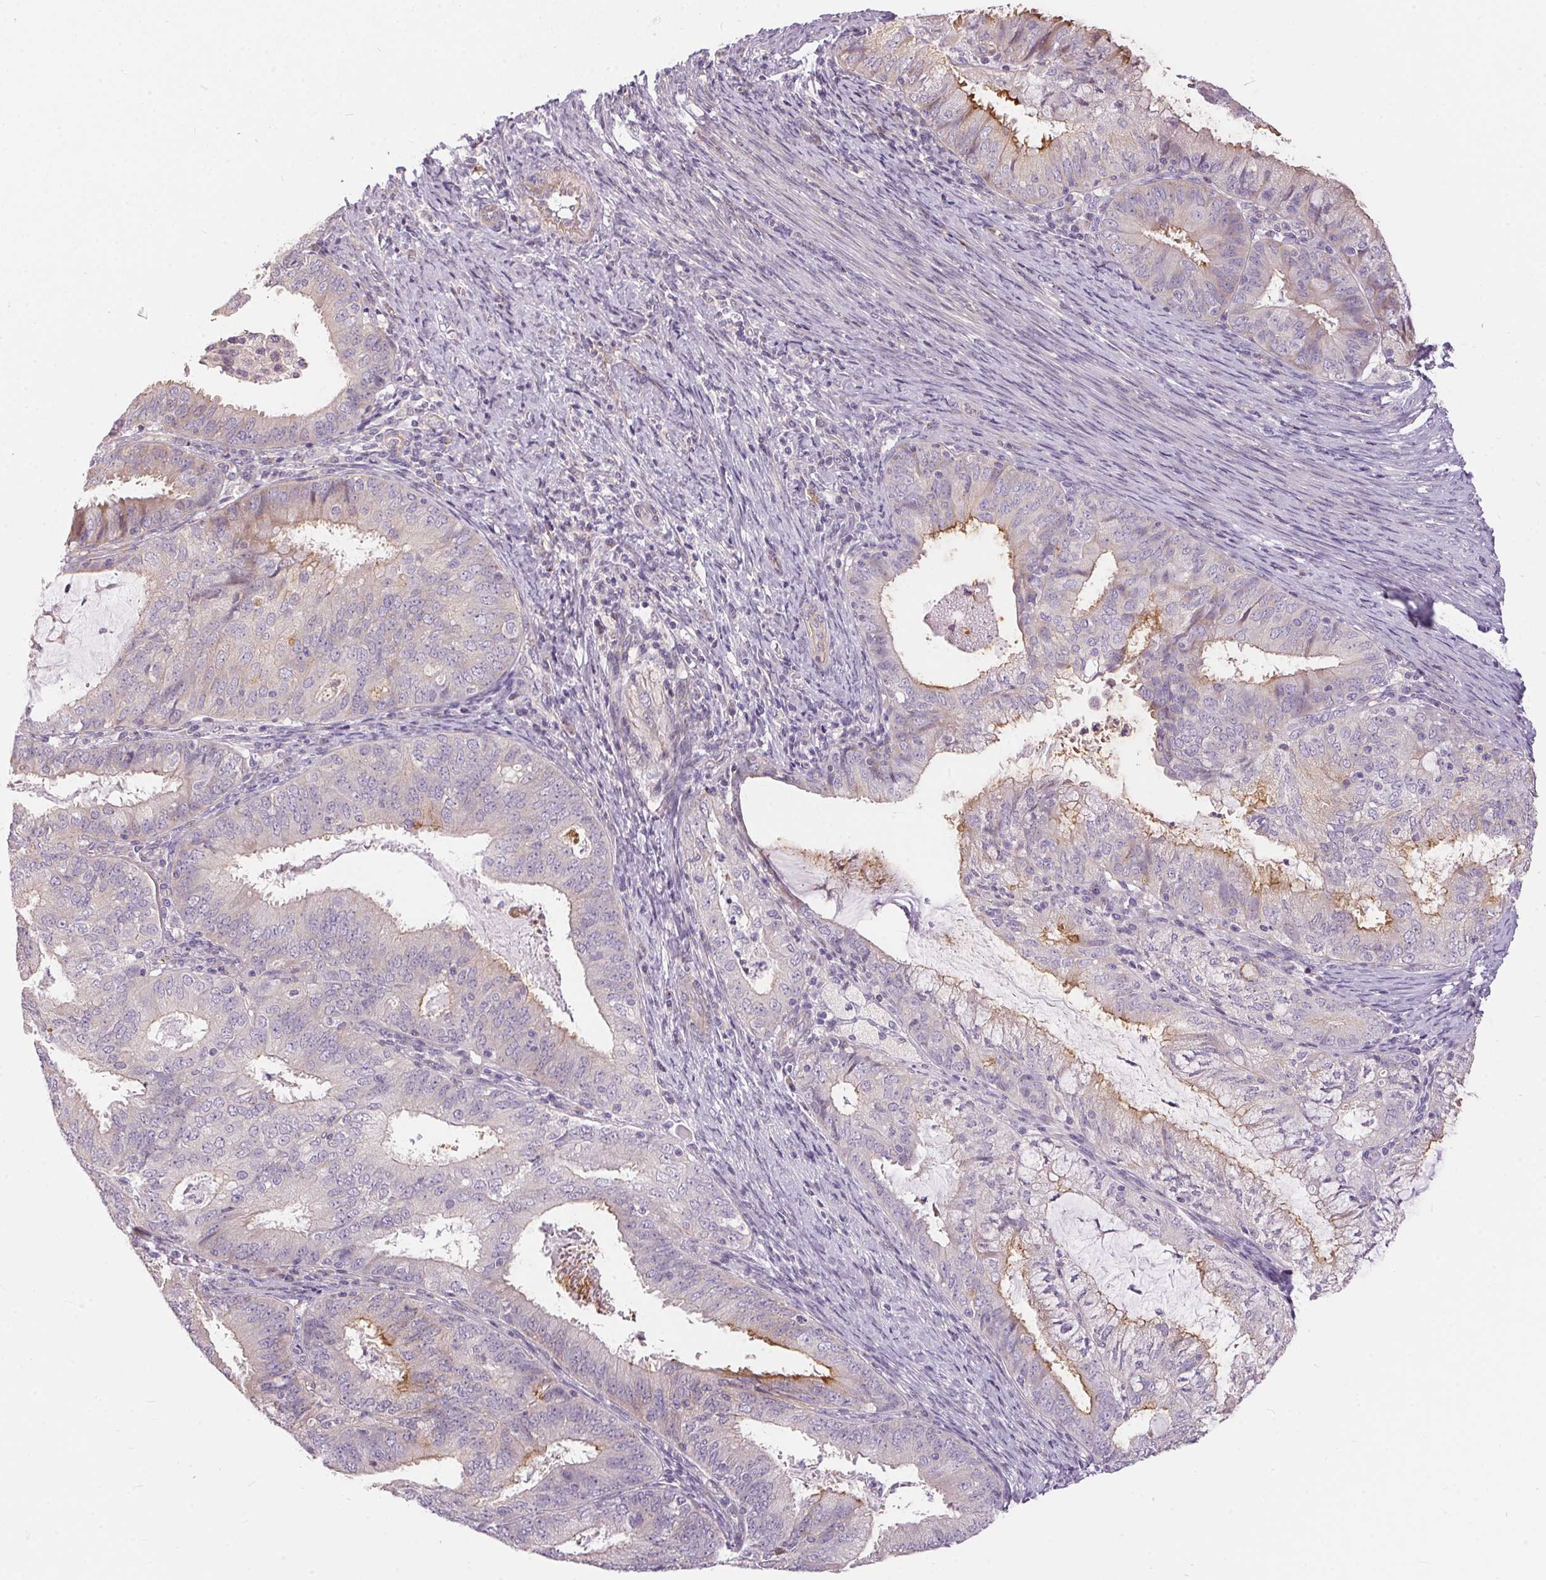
{"staining": {"intensity": "weak", "quantity": "<25%", "location": "cytoplasmic/membranous"}, "tissue": "endometrial cancer", "cell_type": "Tumor cells", "image_type": "cancer", "snomed": [{"axis": "morphology", "description": "Adenocarcinoma, NOS"}, {"axis": "topography", "description": "Endometrium"}], "caption": "Tumor cells show no significant protein expression in endometrial adenocarcinoma.", "gene": "UNC13B", "patient": {"sex": "female", "age": 57}}